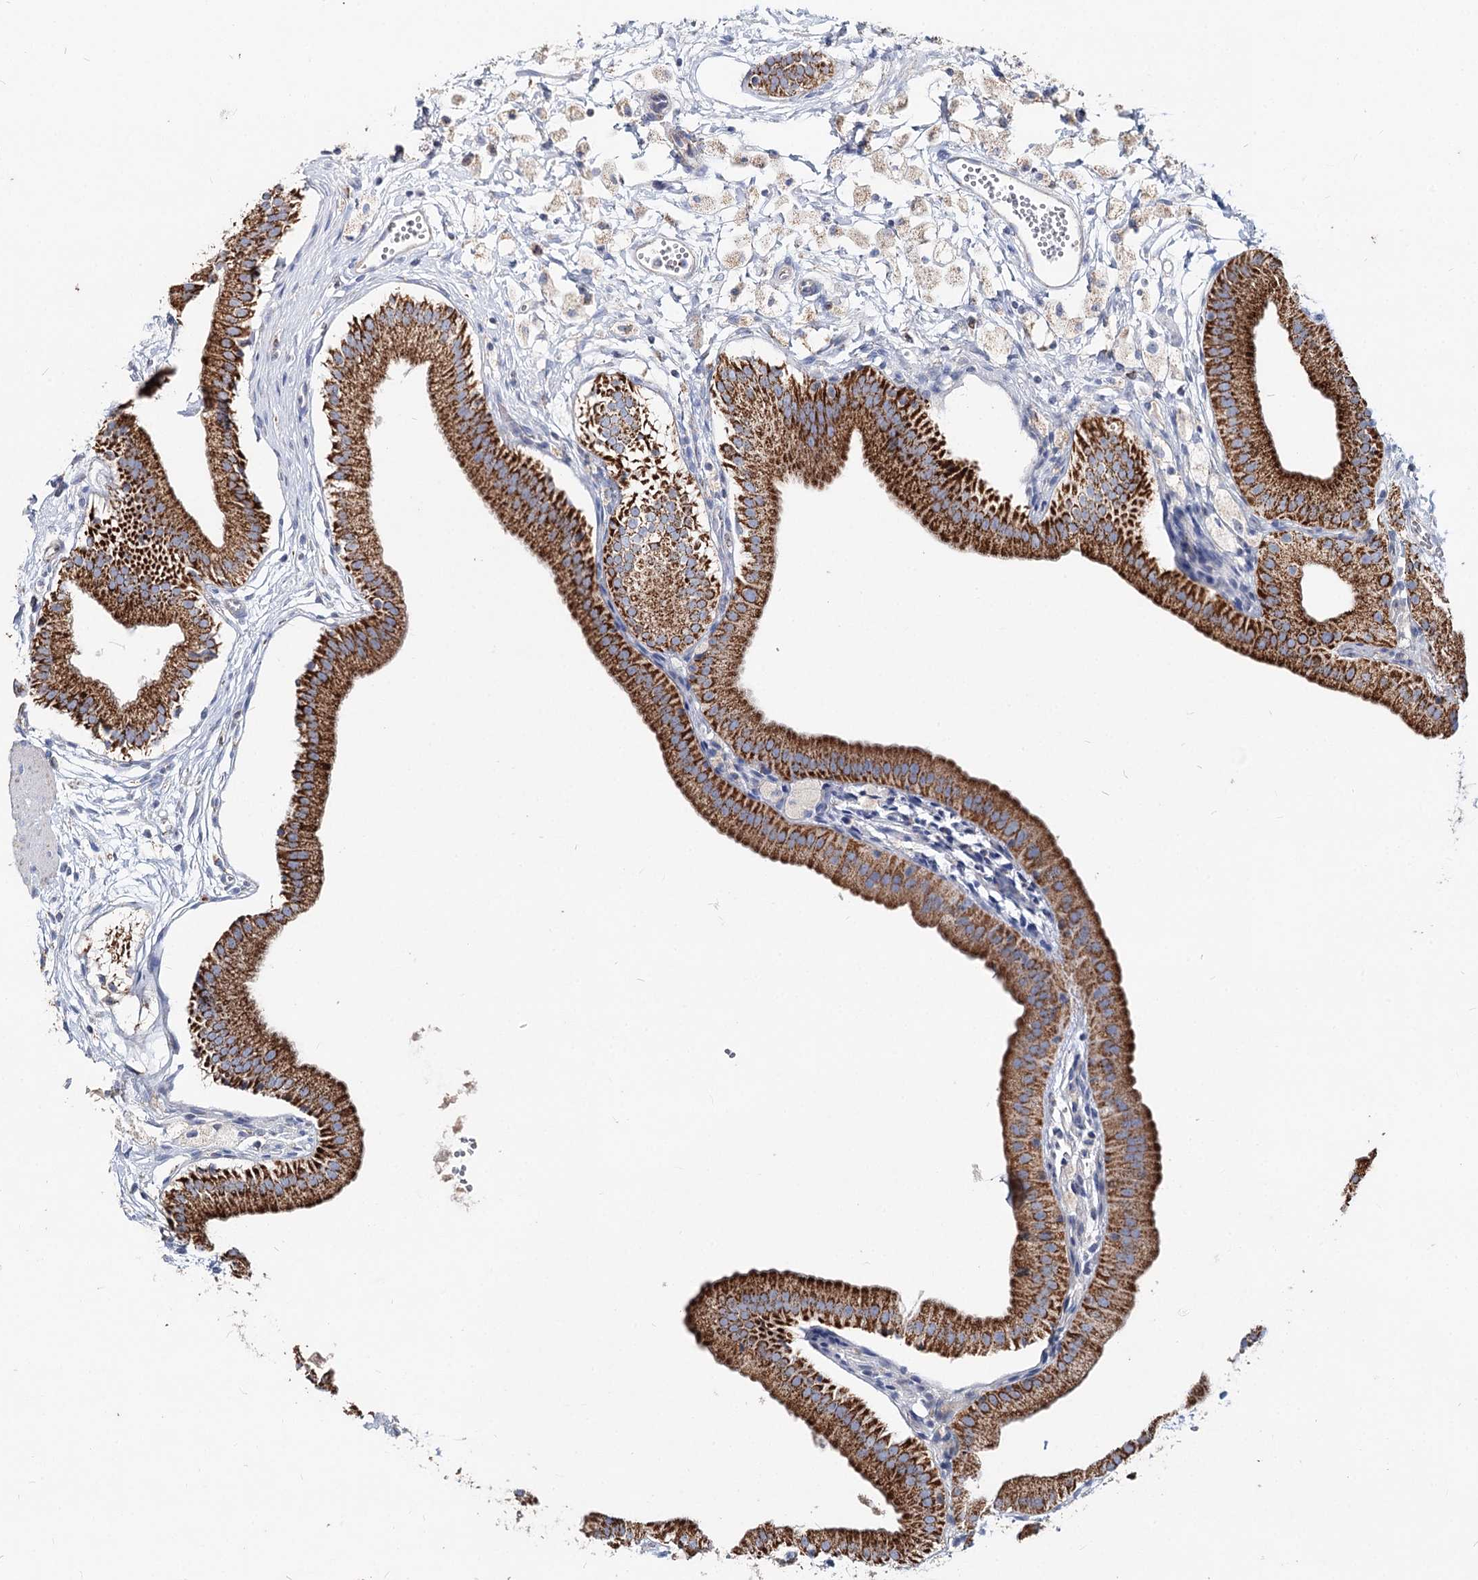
{"staining": {"intensity": "strong", "quantity": ">75%", "location": "cytoplasmic/membranous"}, "tissue": "gallbladder", "cell_type": "Glandular cells", "image_type": "normal", "snomed": [{"axis": "morphology", "description": "Normal tissue, NOS"}, {"axis": "topography", "description": "Gallbladder"}], "caption": "Immunohistochemistry histopathology image of unremarkable gallbladder: gallbladder stained using IHC displays high levels of strong protein expression localized specifically in the cytoplasmic/membranous of glandular cells, appearing as a cytoplasmic/membranous brown color.", "gene": "MCCC2", "patient": {"sex": "male", "age": 55}}